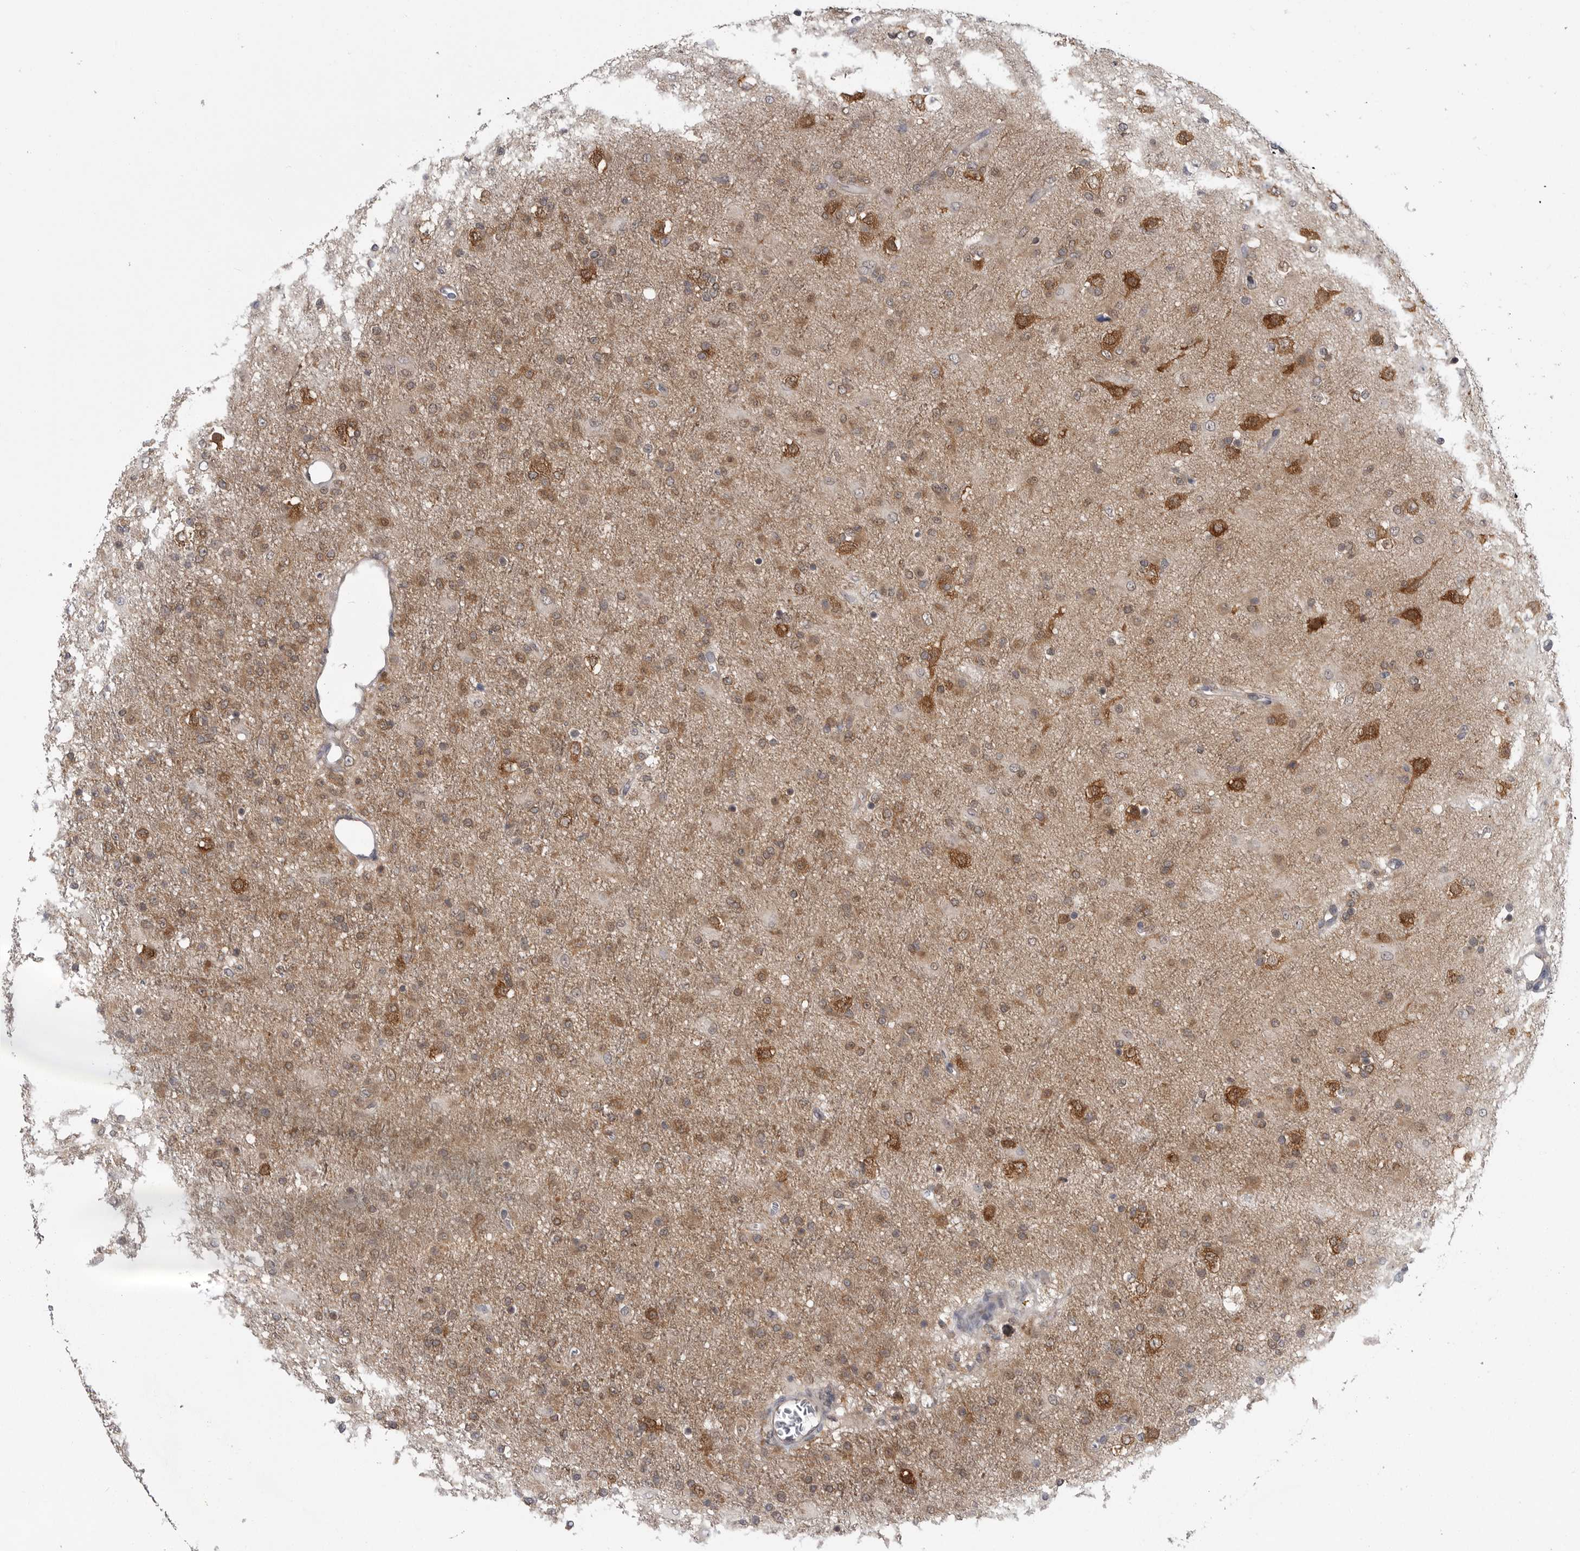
{"staining": {"intensity": "moderate", "quantity": ">75%", "location": "cytoplasmic/membranous"}, "tissue": "glioma", "cell_type": "Tumor cells", "image_type": "cancer", "snomed": [{"axis": "morphology", "description": "Glioma, malignant, Low grade"}, {"axis": "topography", "description": "Brain"}], "caption": "Glioma tissue exhibits moderate cytoplasmic/membranous positivity in approximately >75% of tumor cells, visualized by immunohistochemistry. (Stains: DAB in brown, nuclei in blue, Microscopy: brightfield microscopy at high magnification).", "gene": "CACYBP", "patient": {"sex": "male", "age": 65}}